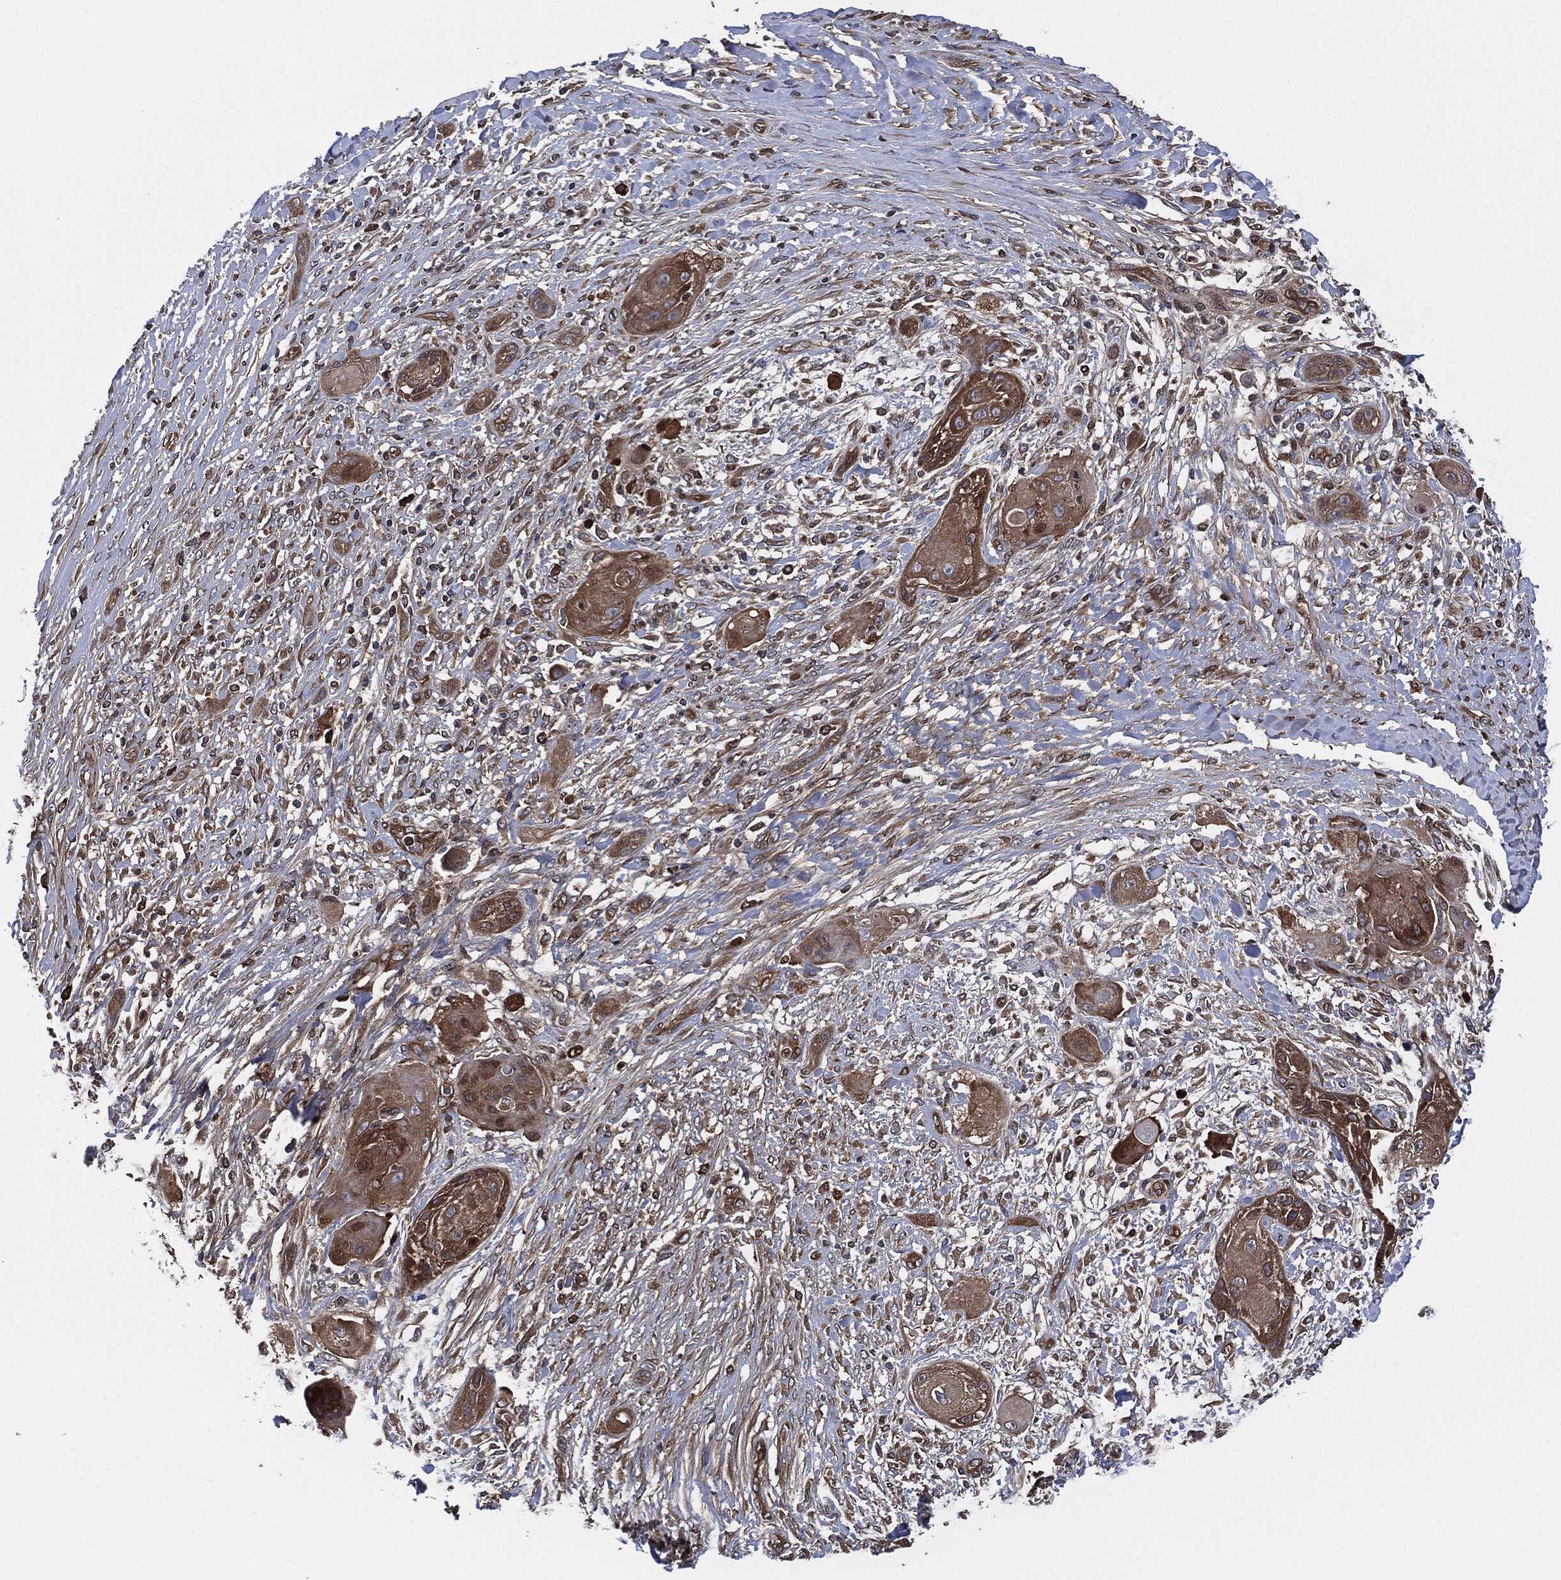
{"staining": {"intensity": "moderate", "quantity": ">75%", "location": "cytoplasmic/membranous"}, "tissue": "skin cancer", "cell_type": "Tumor cells", "image_type": "cancer", "snomed": [{"axis": "morphology", "description": "Squamous cell carcinoma, NOS"}, {"axis": "topography", "description": "Skin"}], "caption": "Squamous cell carcinoma (skin) tissue displays moderate cytoplasmic/membranous expression in about >75% of tumor cells, visualized by immunohistochemistry. Immunohistochemistry stains the protein in brown and the nuclei are stained blue.", "gene": "XPNPEP1", "patient": {"sex": "male", "age": 62}}